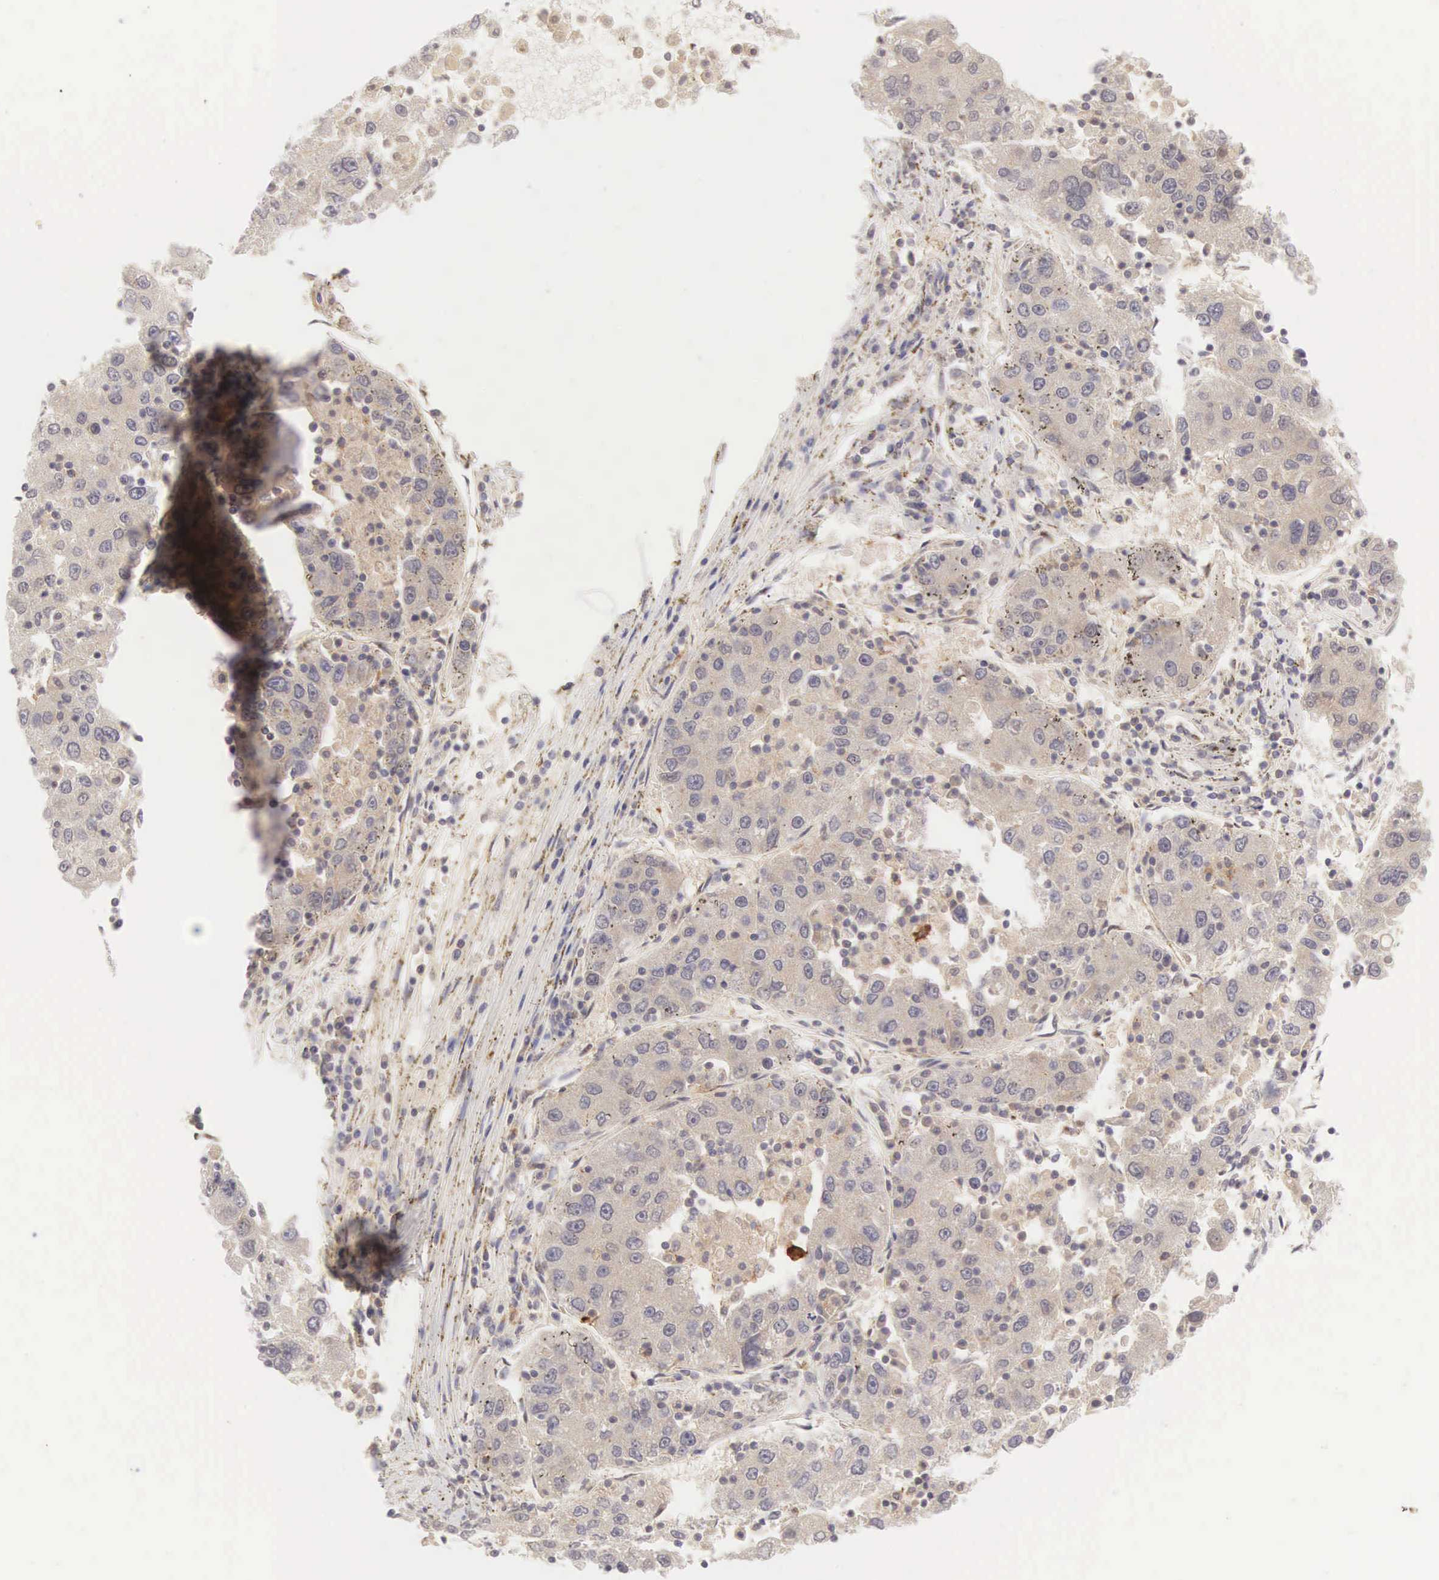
{"staining": {"intensity": "negative", "quantity": "none", "location": "none"}, "tissue": "liver cancer", "cell_type": "Tumor cells", "image_type": "cancer", "snomed": [{"axis": "morphology", "description": "Carcinoma, Hepatocellular, NOS"}, {"axis": "topography", "description": "Liver"}], "caption": "Hepatocellular carcinoma (liver) stained for a protein using IHC demonstrates no staining tumor cells.", "gene": "CD1A", "patient": {"sex": "male", "age": 49}}